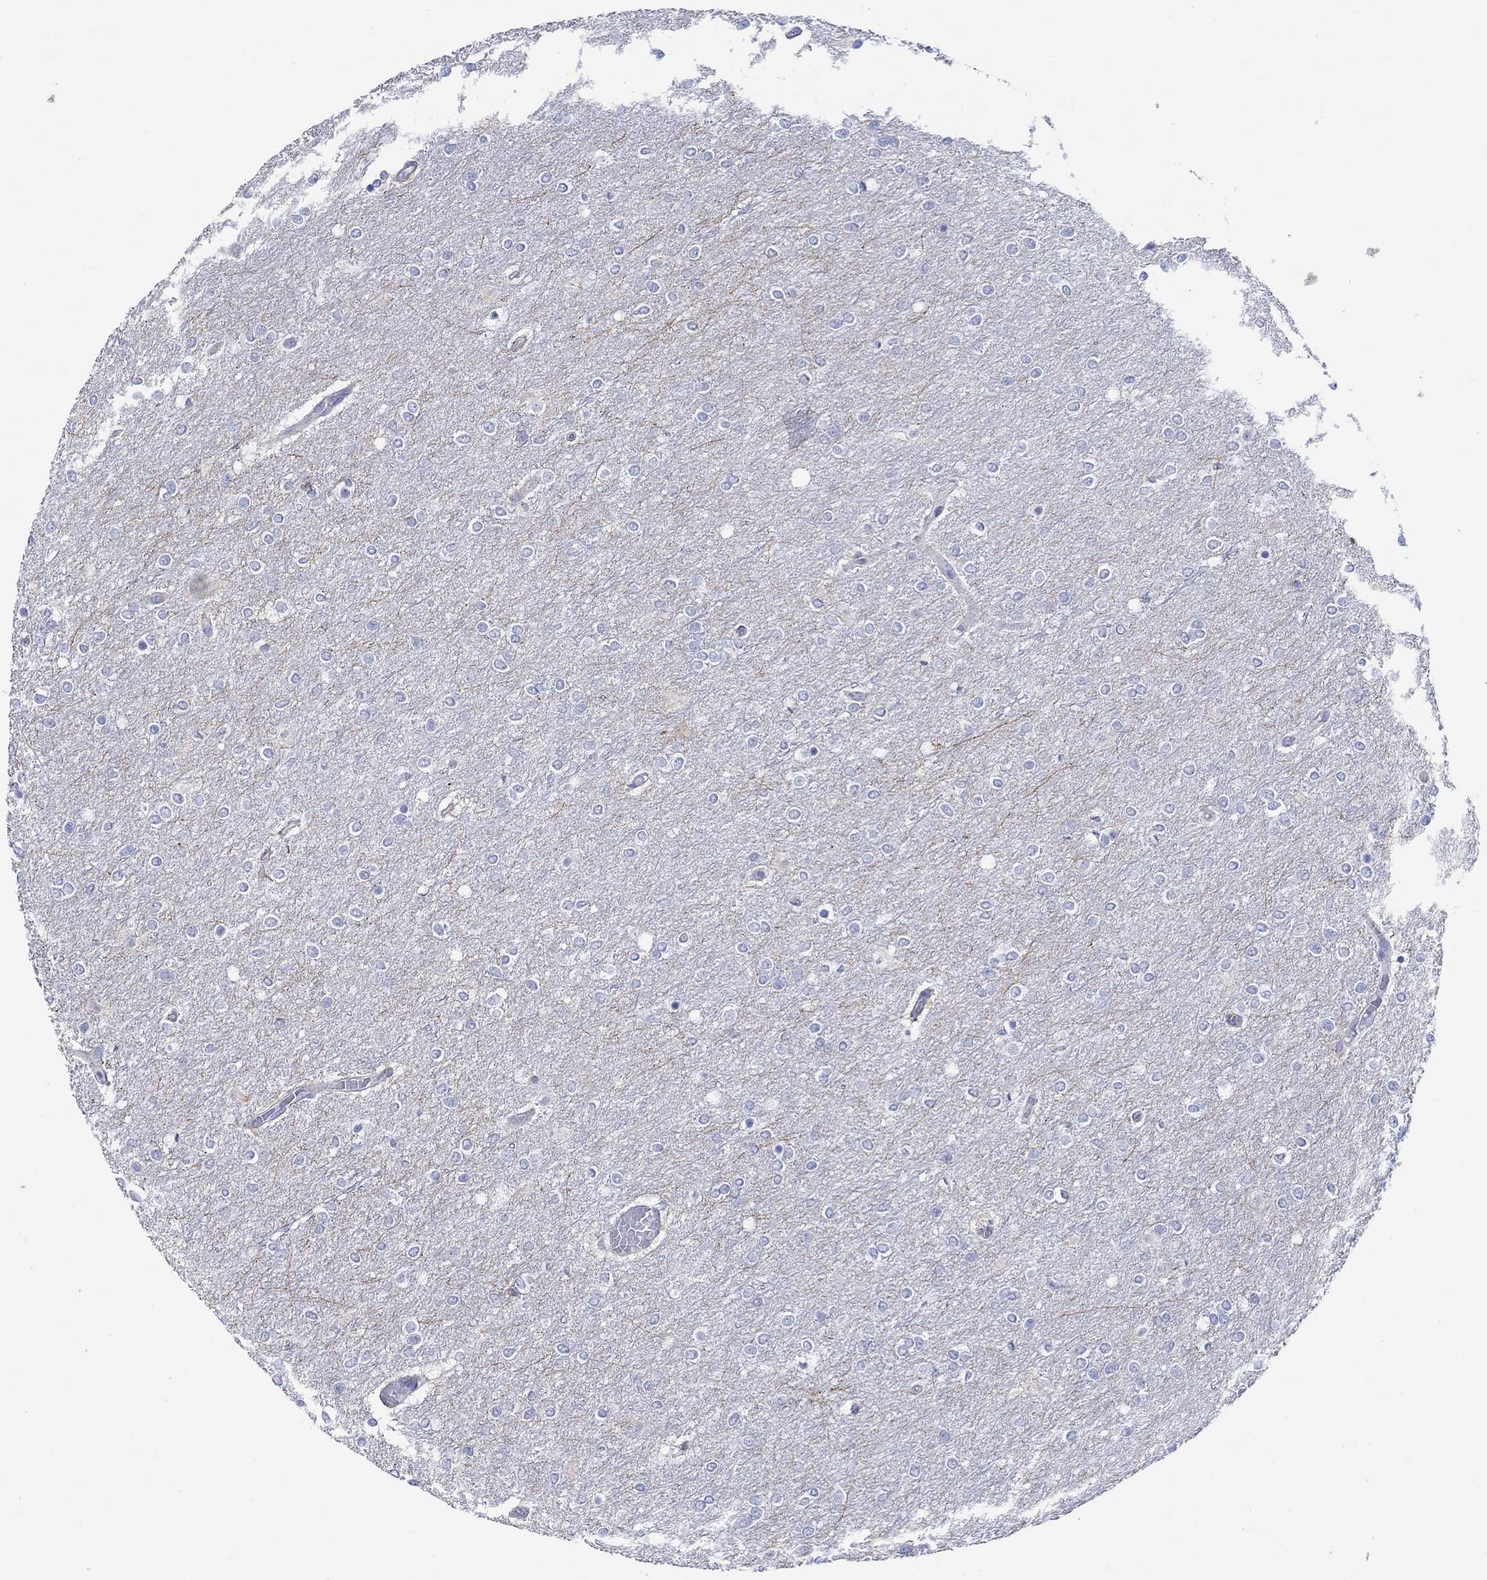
{"staining": {"intensity": "negative", "quantity": "none", "location": "none"}, "tissue": "glioma", "cell_type": "Tumor cells", "image_type": "cancer", "snomed": [{"axis": "morphology", "description": "Glioma, malignant, High grade"}, {"axis": "topography", "description": "Brain"}], "caption": "Immunohistochemistry of human malignant glioma (high-grade) exhibits no staining in tumor cells. (Stains: DAB (3,3'-diaminobenzidine) IHC with hematoxylin counter stain, Microscopy: brightfield microscopy at high magnification).", "gene": "KRT222", "patient": {"sex": "female", "age": 61}}